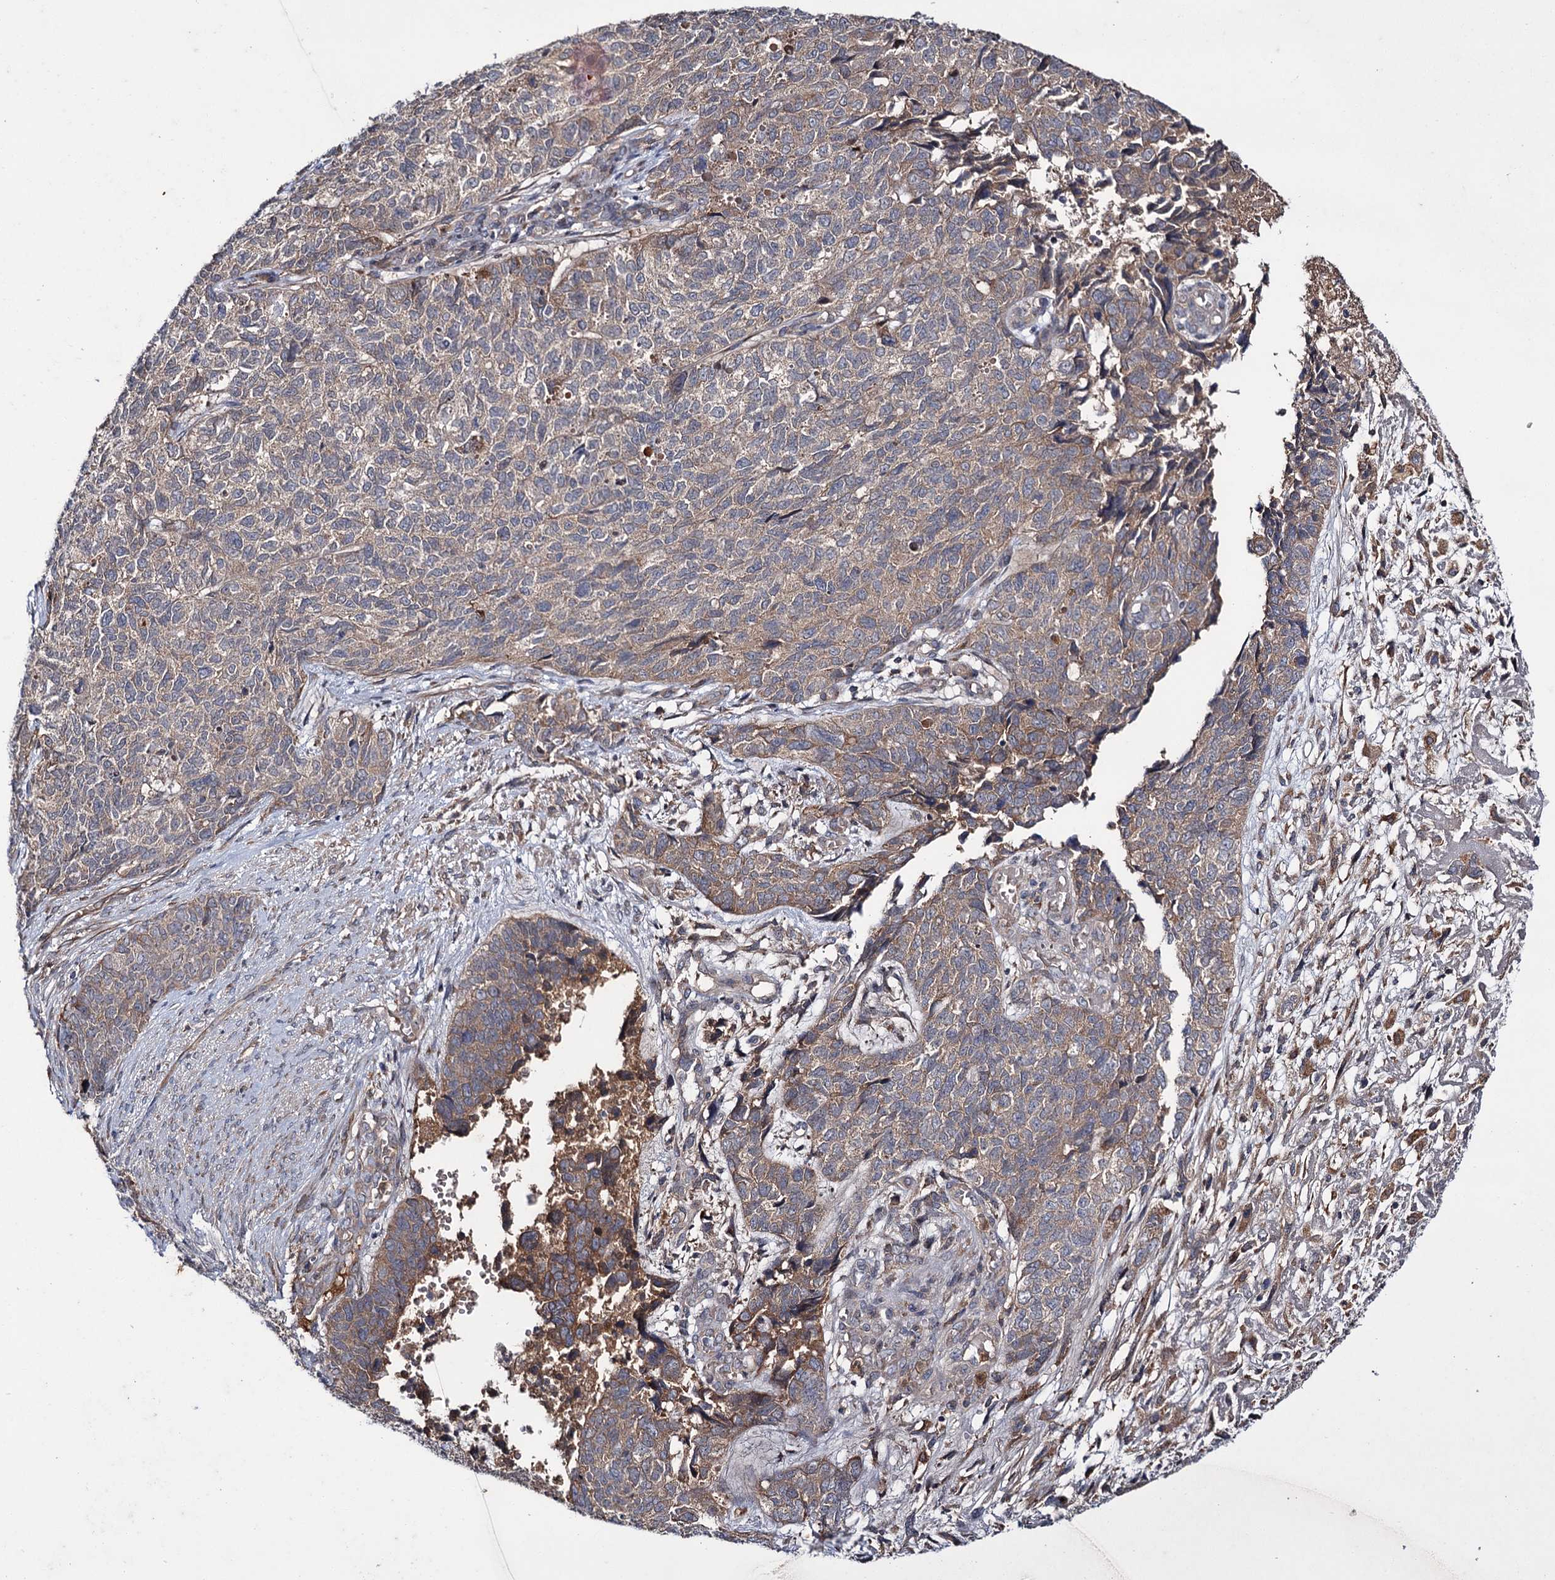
{"staining": {"intensity": "moderate", "quantity": "<25%", "location": "cytoplasmic/membranous"}, "tissue": "cervical cancer", "cell_type": "Tumor cells", "image_type": "cancer", "snomed": [{"axis": "morphology", "description": "Squamous cell carcinoma, NOS"}, {"axis": "topography", "description": "Cervix"}], "caption": "A micrograph of cervical cancer (squamous cell carcinoma) stained for a protein shows moderate cytoplasmic/membranous brown staining in tumor cells.", "gene": "PTPN3", "patient": {"sex": "female", "age": 63}}